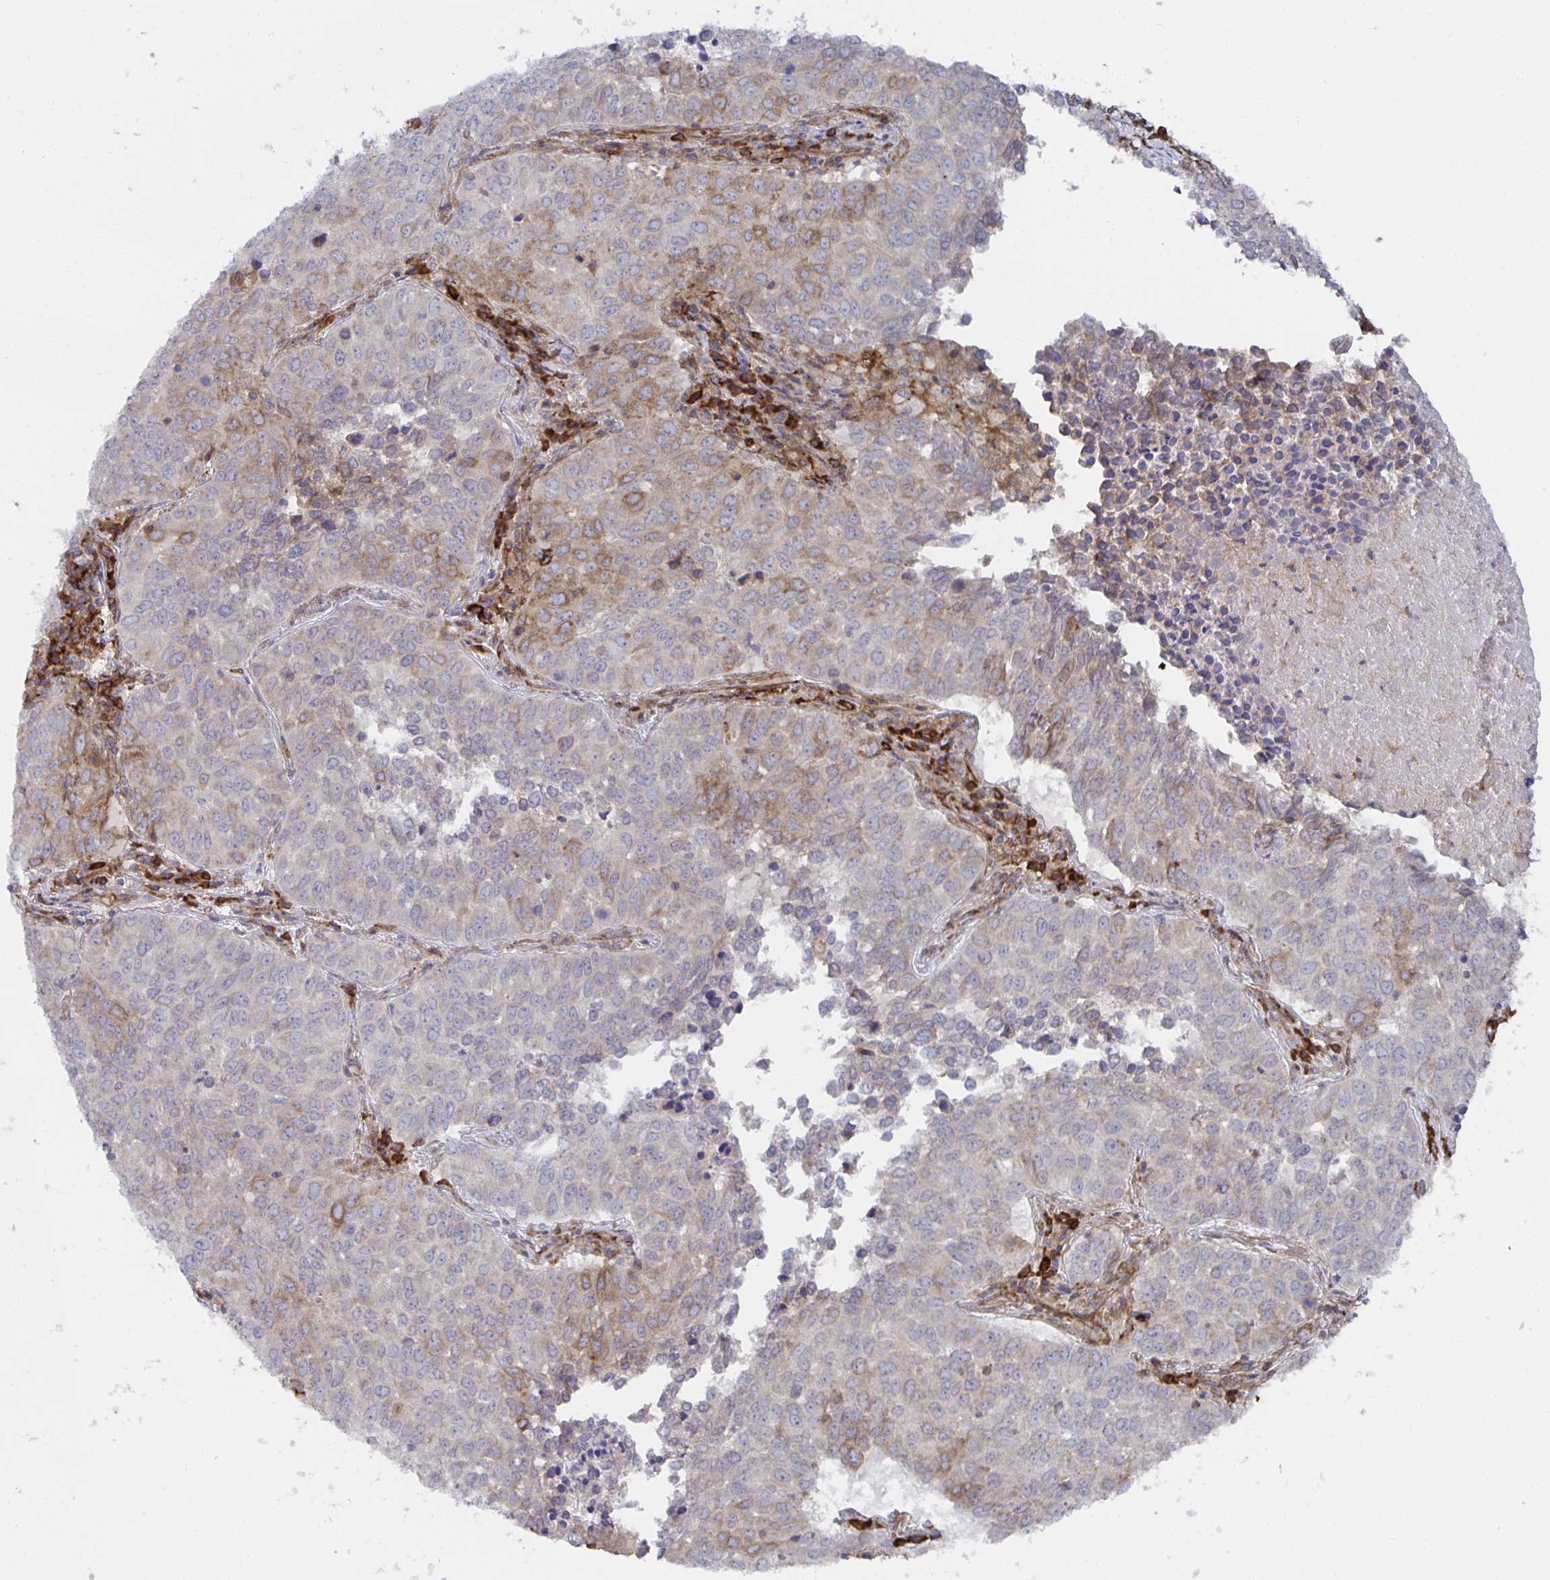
{"staining": {"intensity": "weak", "quantity": "25%-75%", "location": "cytoplasmic/membranous"}, "tissue": "lung cancer", "cell_type": "Tumor cells", "image_type": "cancer", "snomed": [{"axis": "morphology", "description": "Adenocarcinoma, NOS"}, {"axis": "topography", "description": "Lung"}], "caption": "Brown immunohistochemical staining in human lung cancer exhibits weak cytoplasmic/membranous expression in approximately 25%-75% of tumor cells.", "gene": "BAD", "patient": {"sex": "female", "age": 50}}